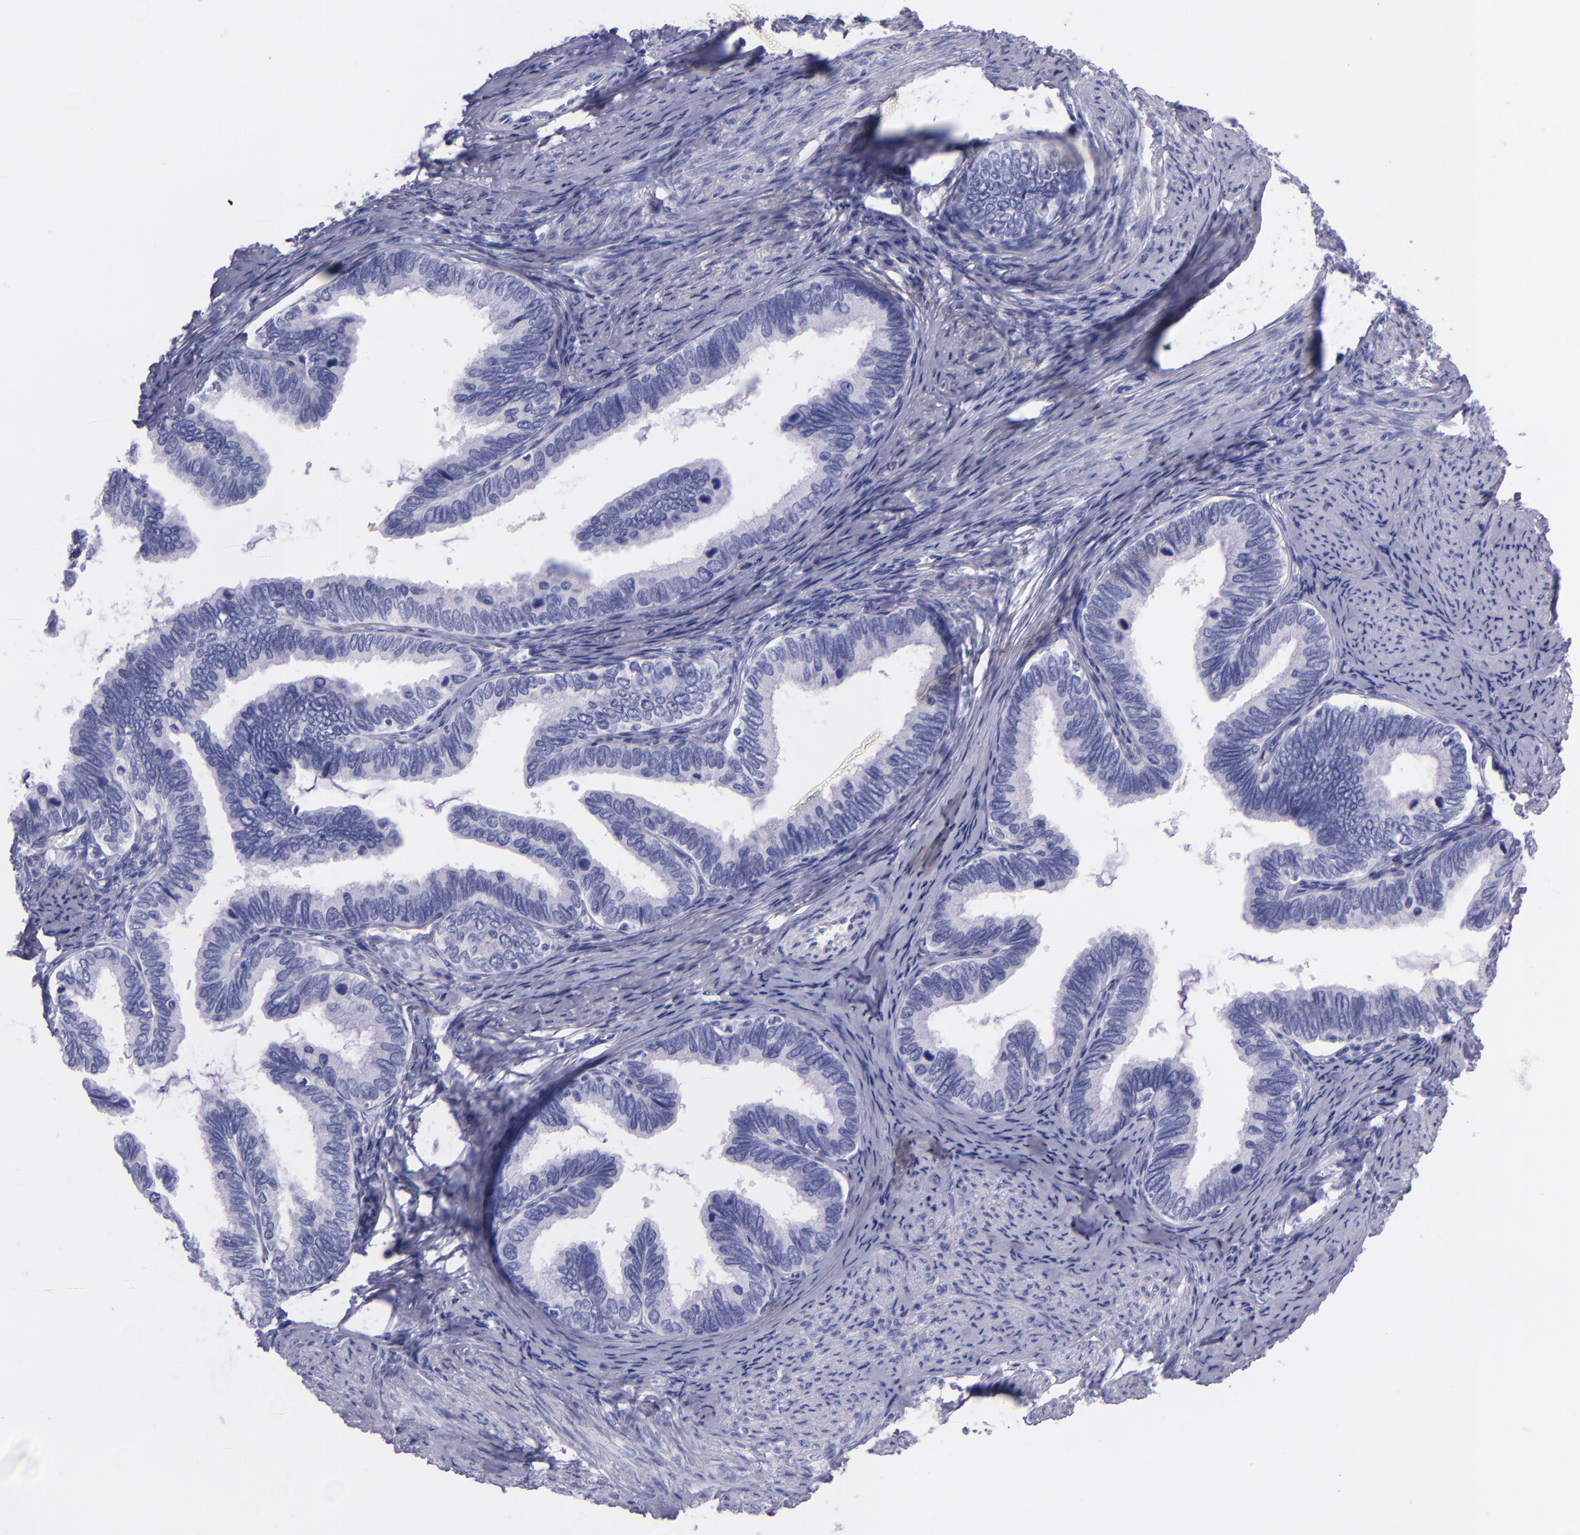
{"staining": {"intensity": "negative", "quantity": "none", "location": "none"}, "tissue": "cervical cancer", "cell_type": "Tumor cells", "image_type": "cancer", "snomed": [{"axis": "morphology", "description": "Adenocarcinoma, NOS"}, {"axis": "topography", "description": "Cervix"}], "caption": "Immunohistochemical staining of human cervical cancer reveals no significant expression in tumor cells.", "gene": "SFTPA2", "patient": {"sex": "female", "age": 49}}